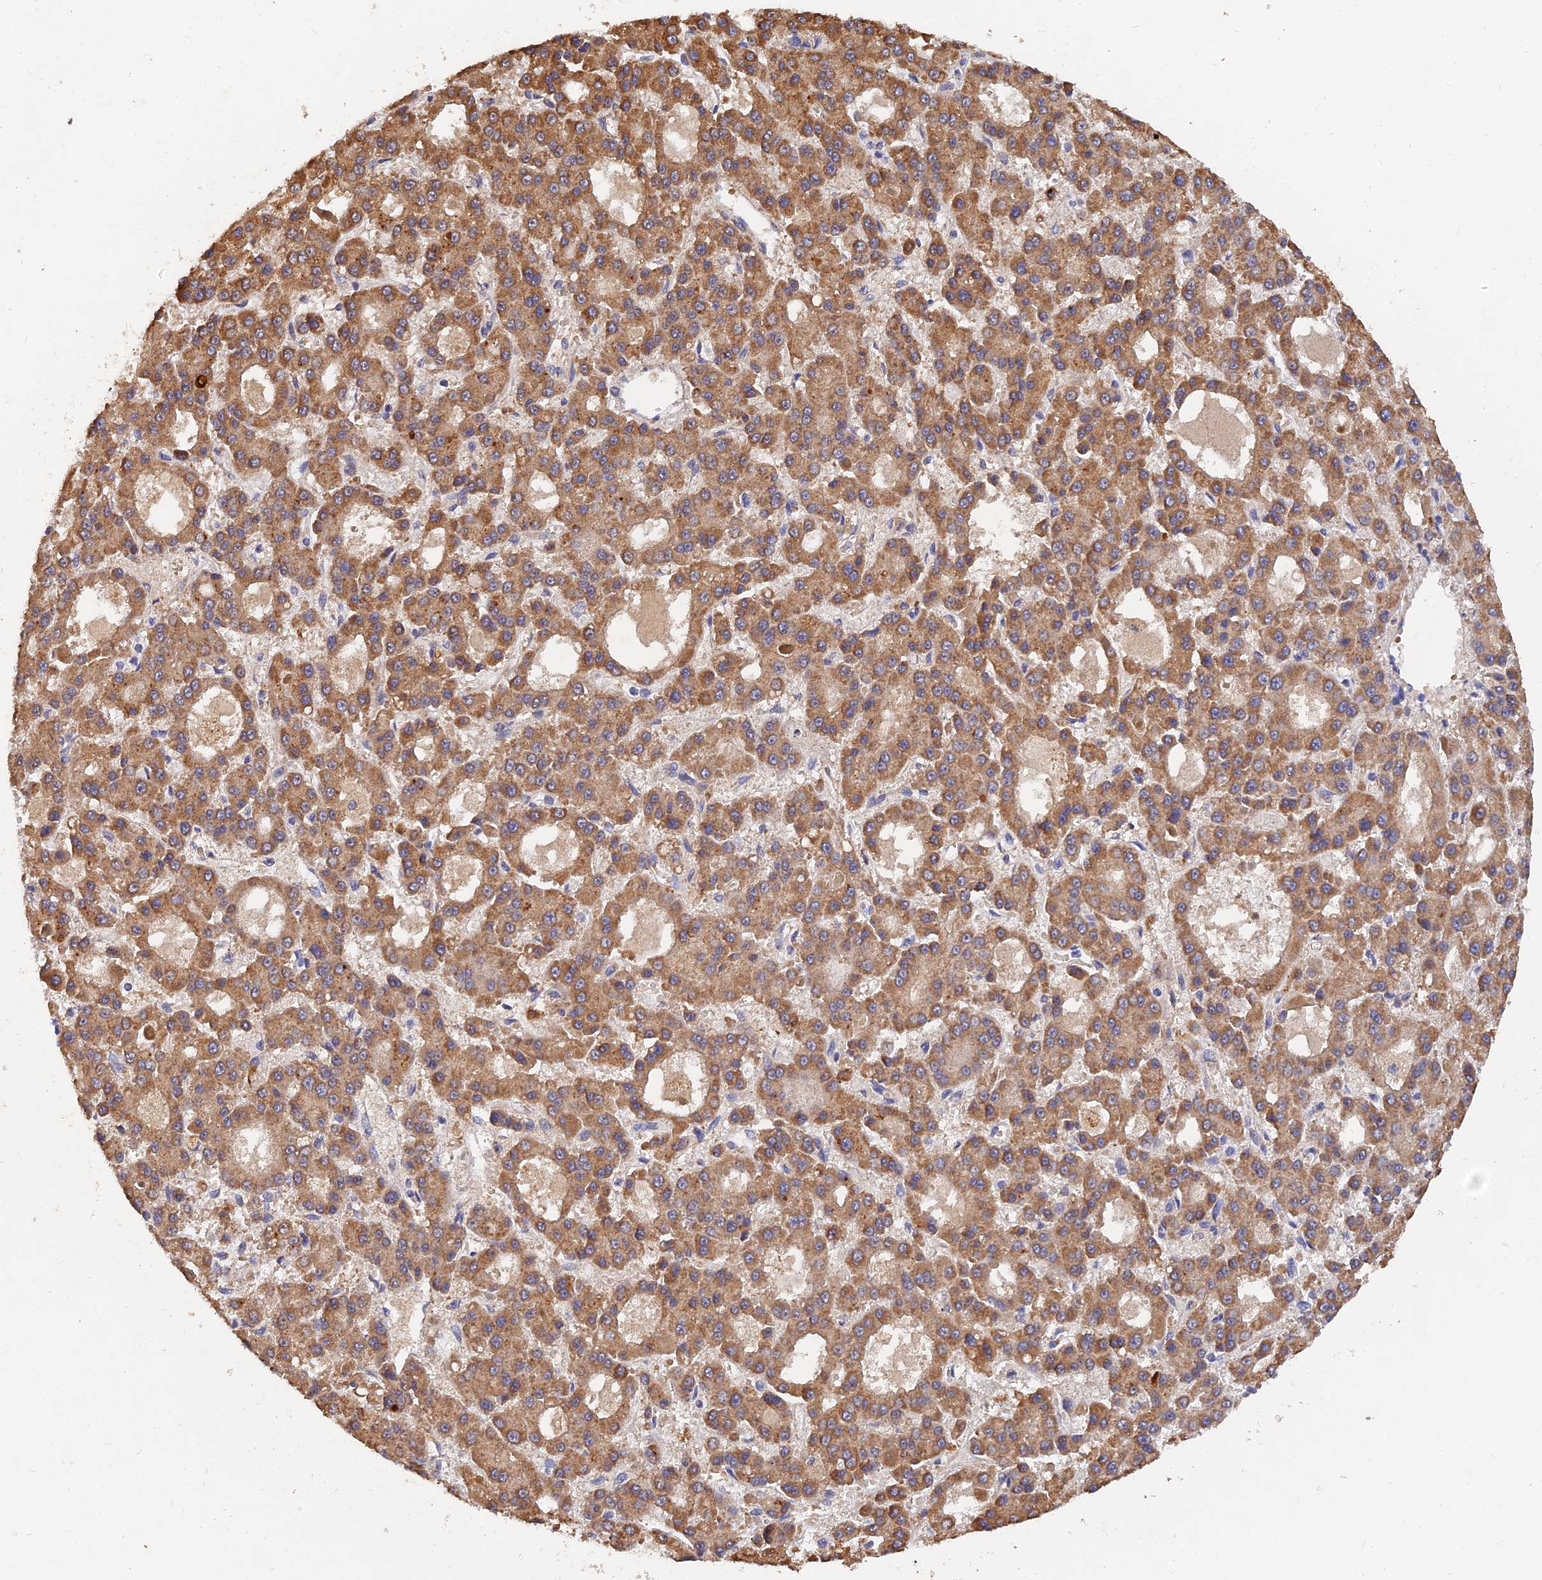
{"staining": {"intensity": "moderate", "quantity": ">75%", "location": "cytoplasmic/membranous"}, "tissue": "liver cancer", "cell_type": "Tumor cells", "image_type": "cancer", "snomed": [{"axis": "morphology", "description": "Carcinoma, Hepatocellular, NOS"}, {"axis": "topography", "description": "Liver"}], "caption": "Immunohistochemistry (IHC) (DAB) staining of liver cancer (hepatocellular carcinoma) reveals moderate cytoplasmic/membranous protein expression in approximately >75% of tumor cells.", "gene": "SLC38A11", "patient": {"sex": "male", "age": 70}}